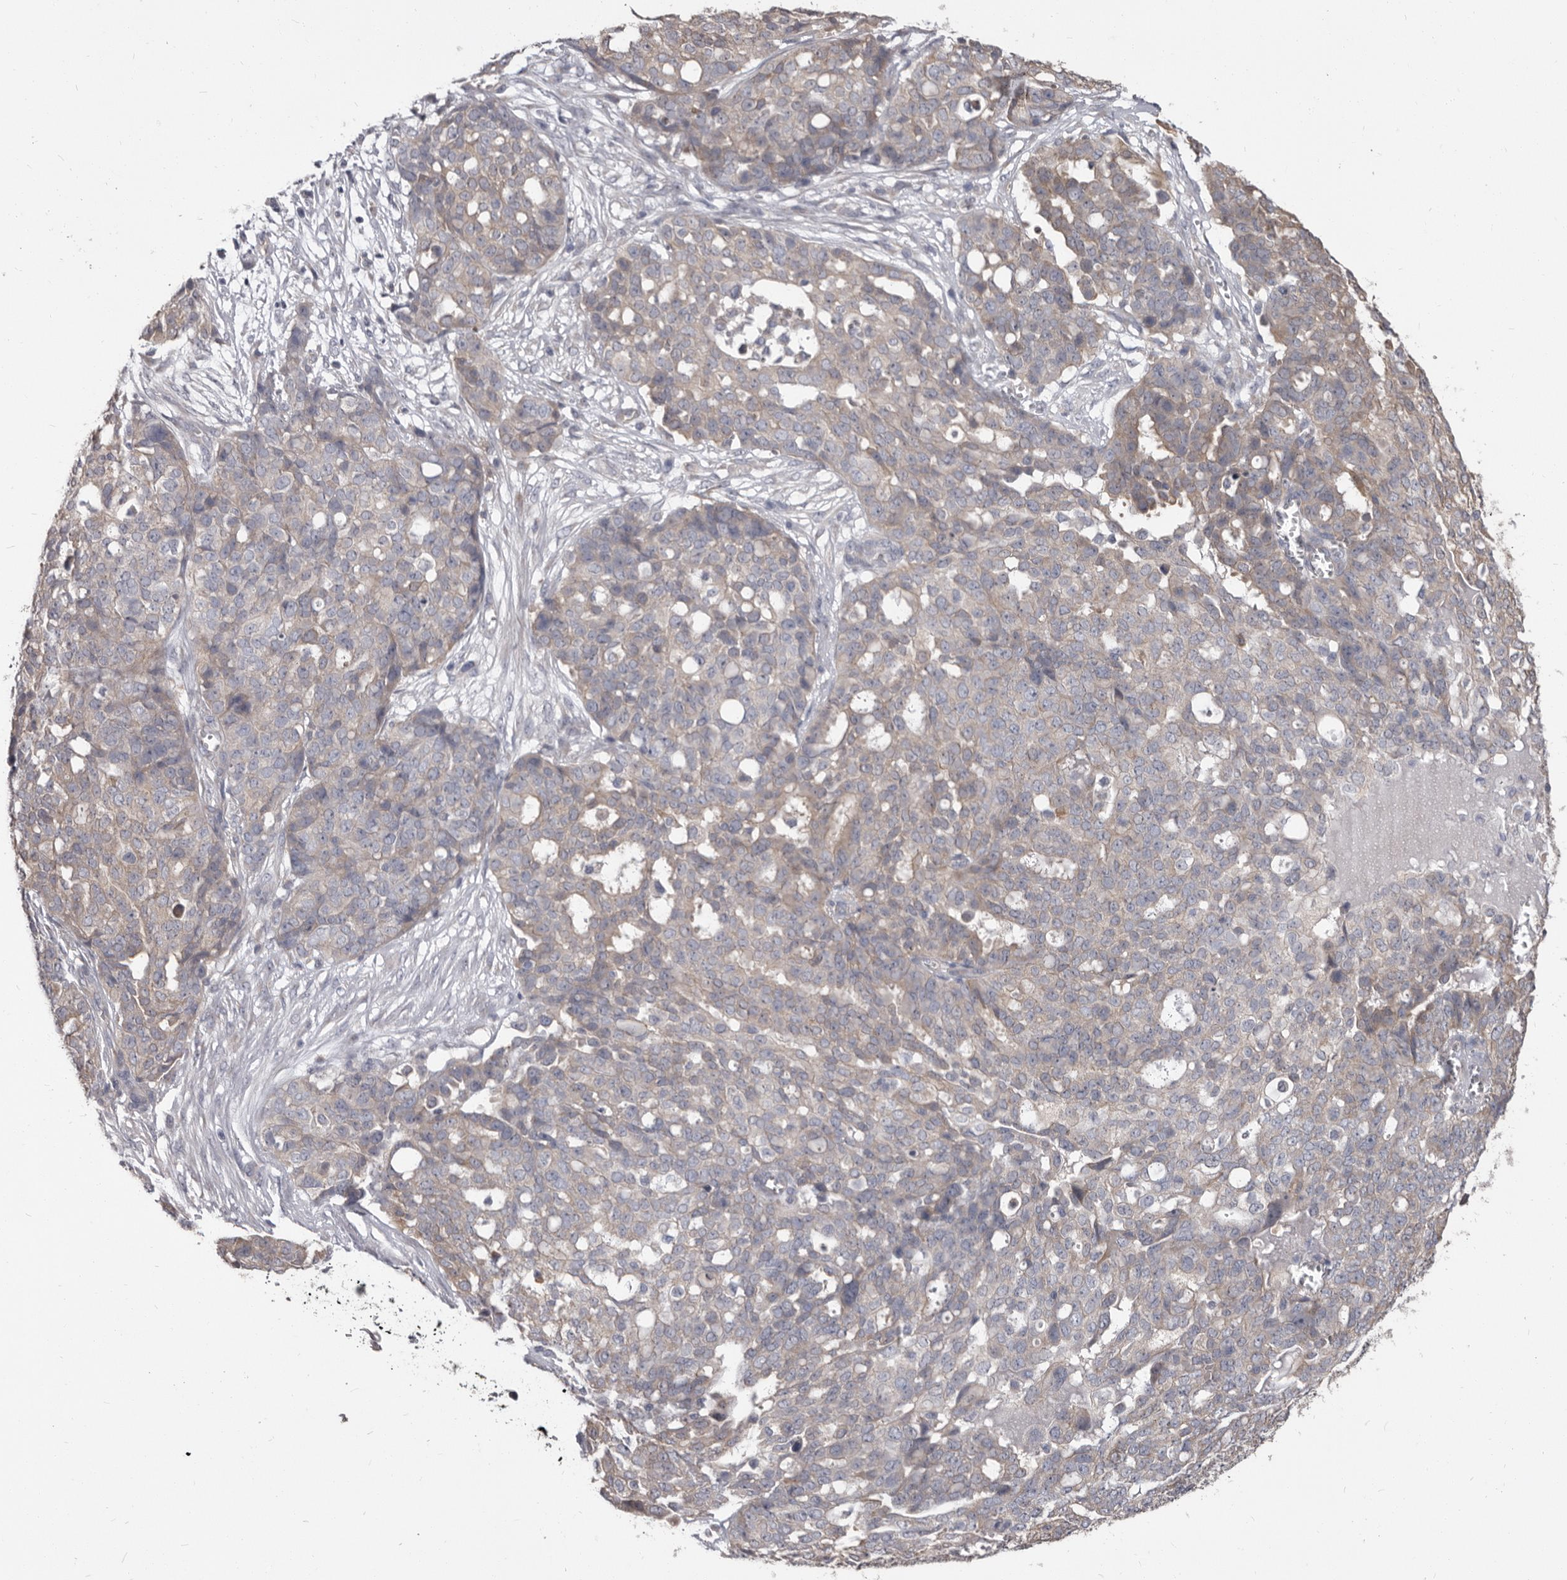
{"staining": {"intensity": "weak", "quantity": ">75%", "location": "cytoplasmic/membranous"}, "tissue": "ovarian cancer", "cell_type": "Tumor cells", "image_type": "cancer", "snomed": [{"axis": "morphology", "description": "Cystadenocarcinoma, serous, NOS"}, {"axis": "topography", "description": "Soft tissue"}, {"axis": "topography", "description": "Ovary"}], "caption": "Ovarian serous cystadenocarcinoma was stained to show a protein in brown. There is low levels of weak cytoplasmic/membranous positivity in about >75% of tumor cells. Immunohistochemistry stains the protein in brown and the nuclei are stained blue.", "gene": "FMO2", "patient": {"sex": "female", "age": 57}}